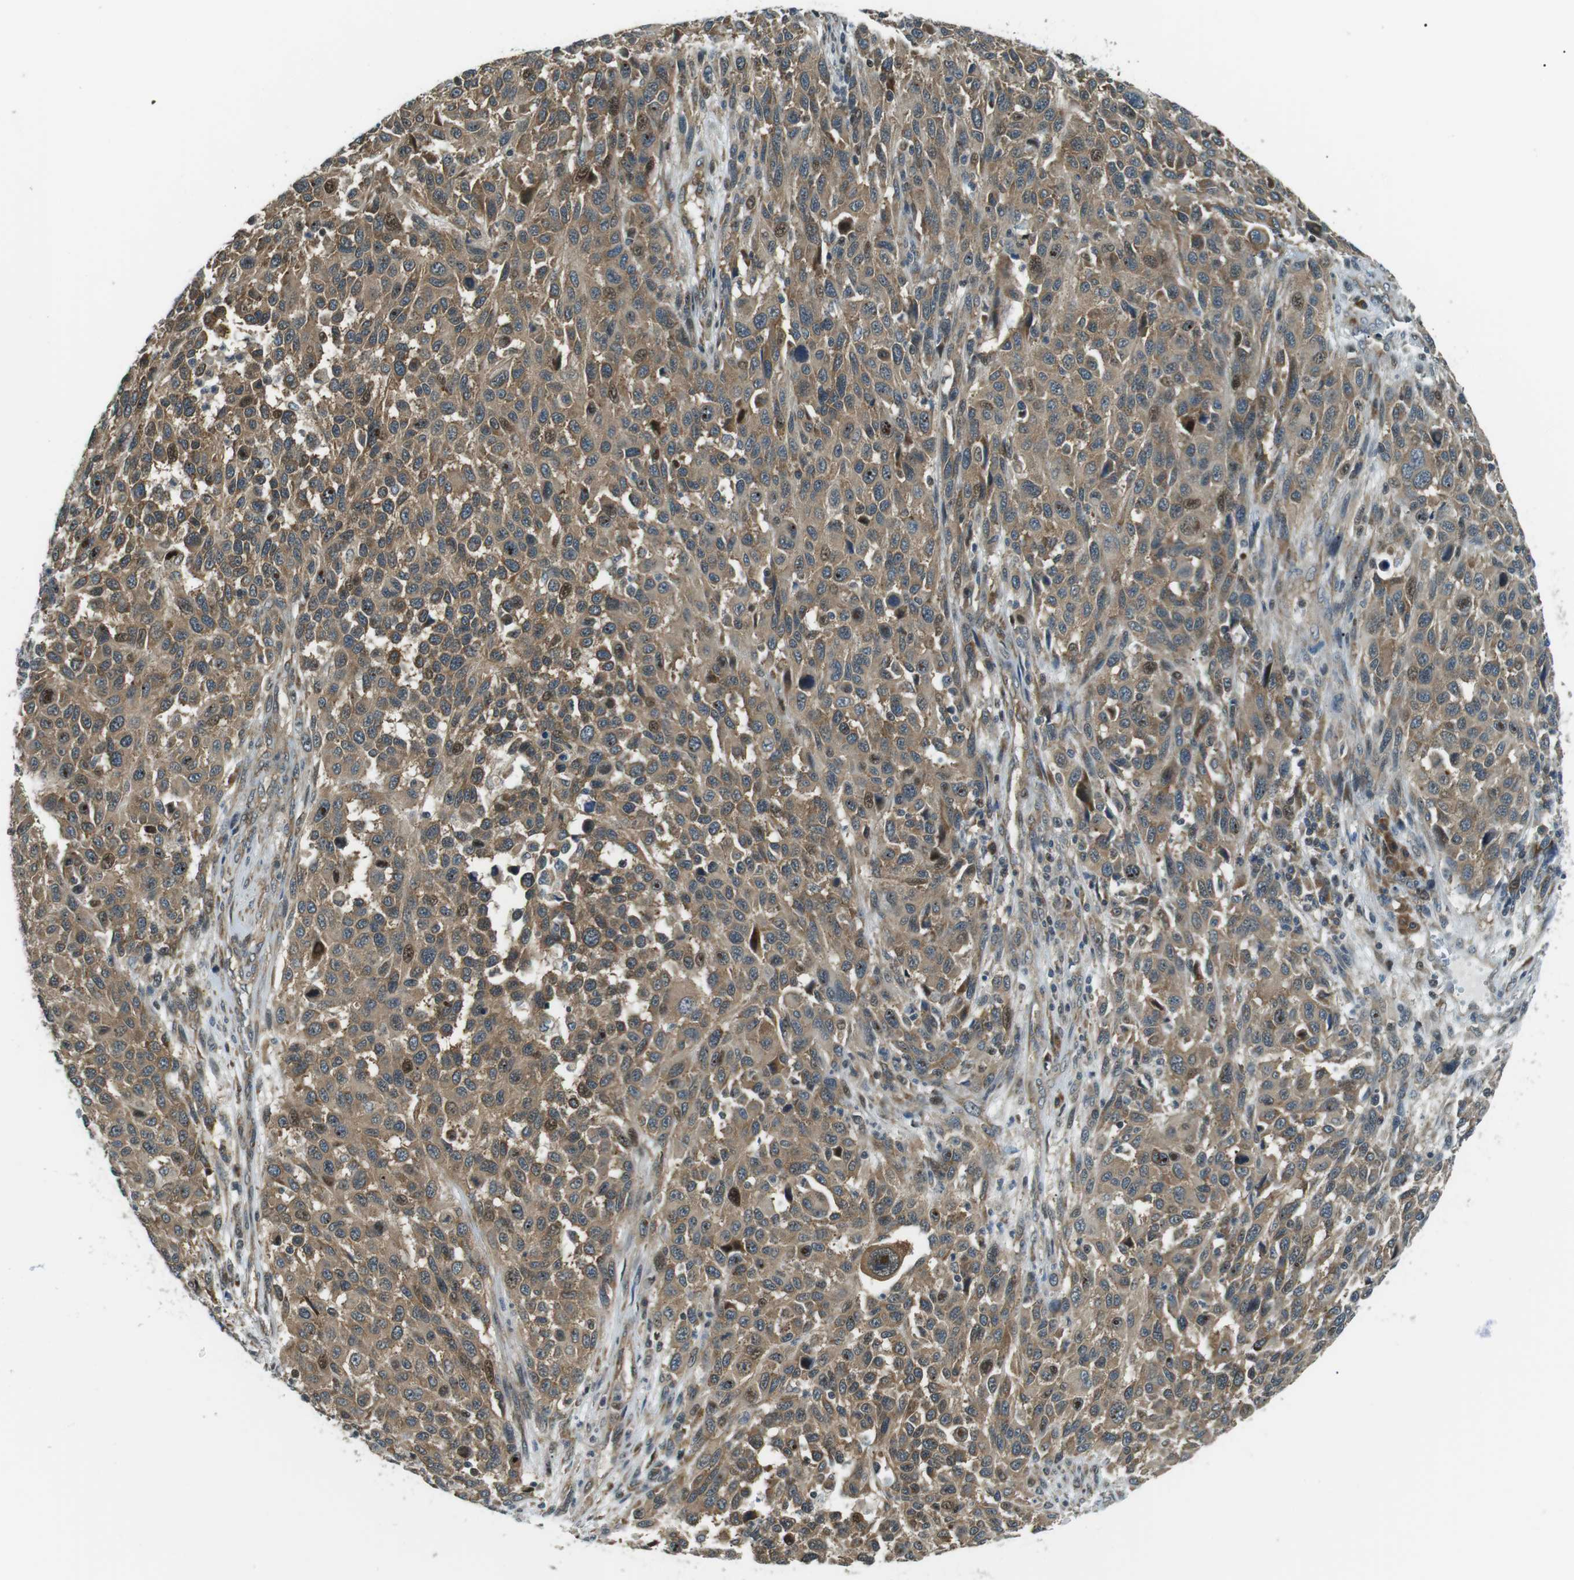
{"staining": {"intensity": "moderate", "quantity": ">75%", "location": "cytoplasmic/membranous,nuclear"}, "tissue": "melanoma", "cell_type": "Tumor cells", "image_type": "cancer", "snomed": [{"axis": "morphology", "description": "Malignant melanoma, Metastatic site"}, {"axis": "topography", "description": "Lymph node"}], "caption": "This is an image of immunohistochemistry (IHC) staining of malignant melanoma (metastatic site), which shows moderate staining in the cytoplasmic/membranous and nuclear of tumor cells.", "gene": "TMEM74", "patient": {"sex": "male", "age": 61}}